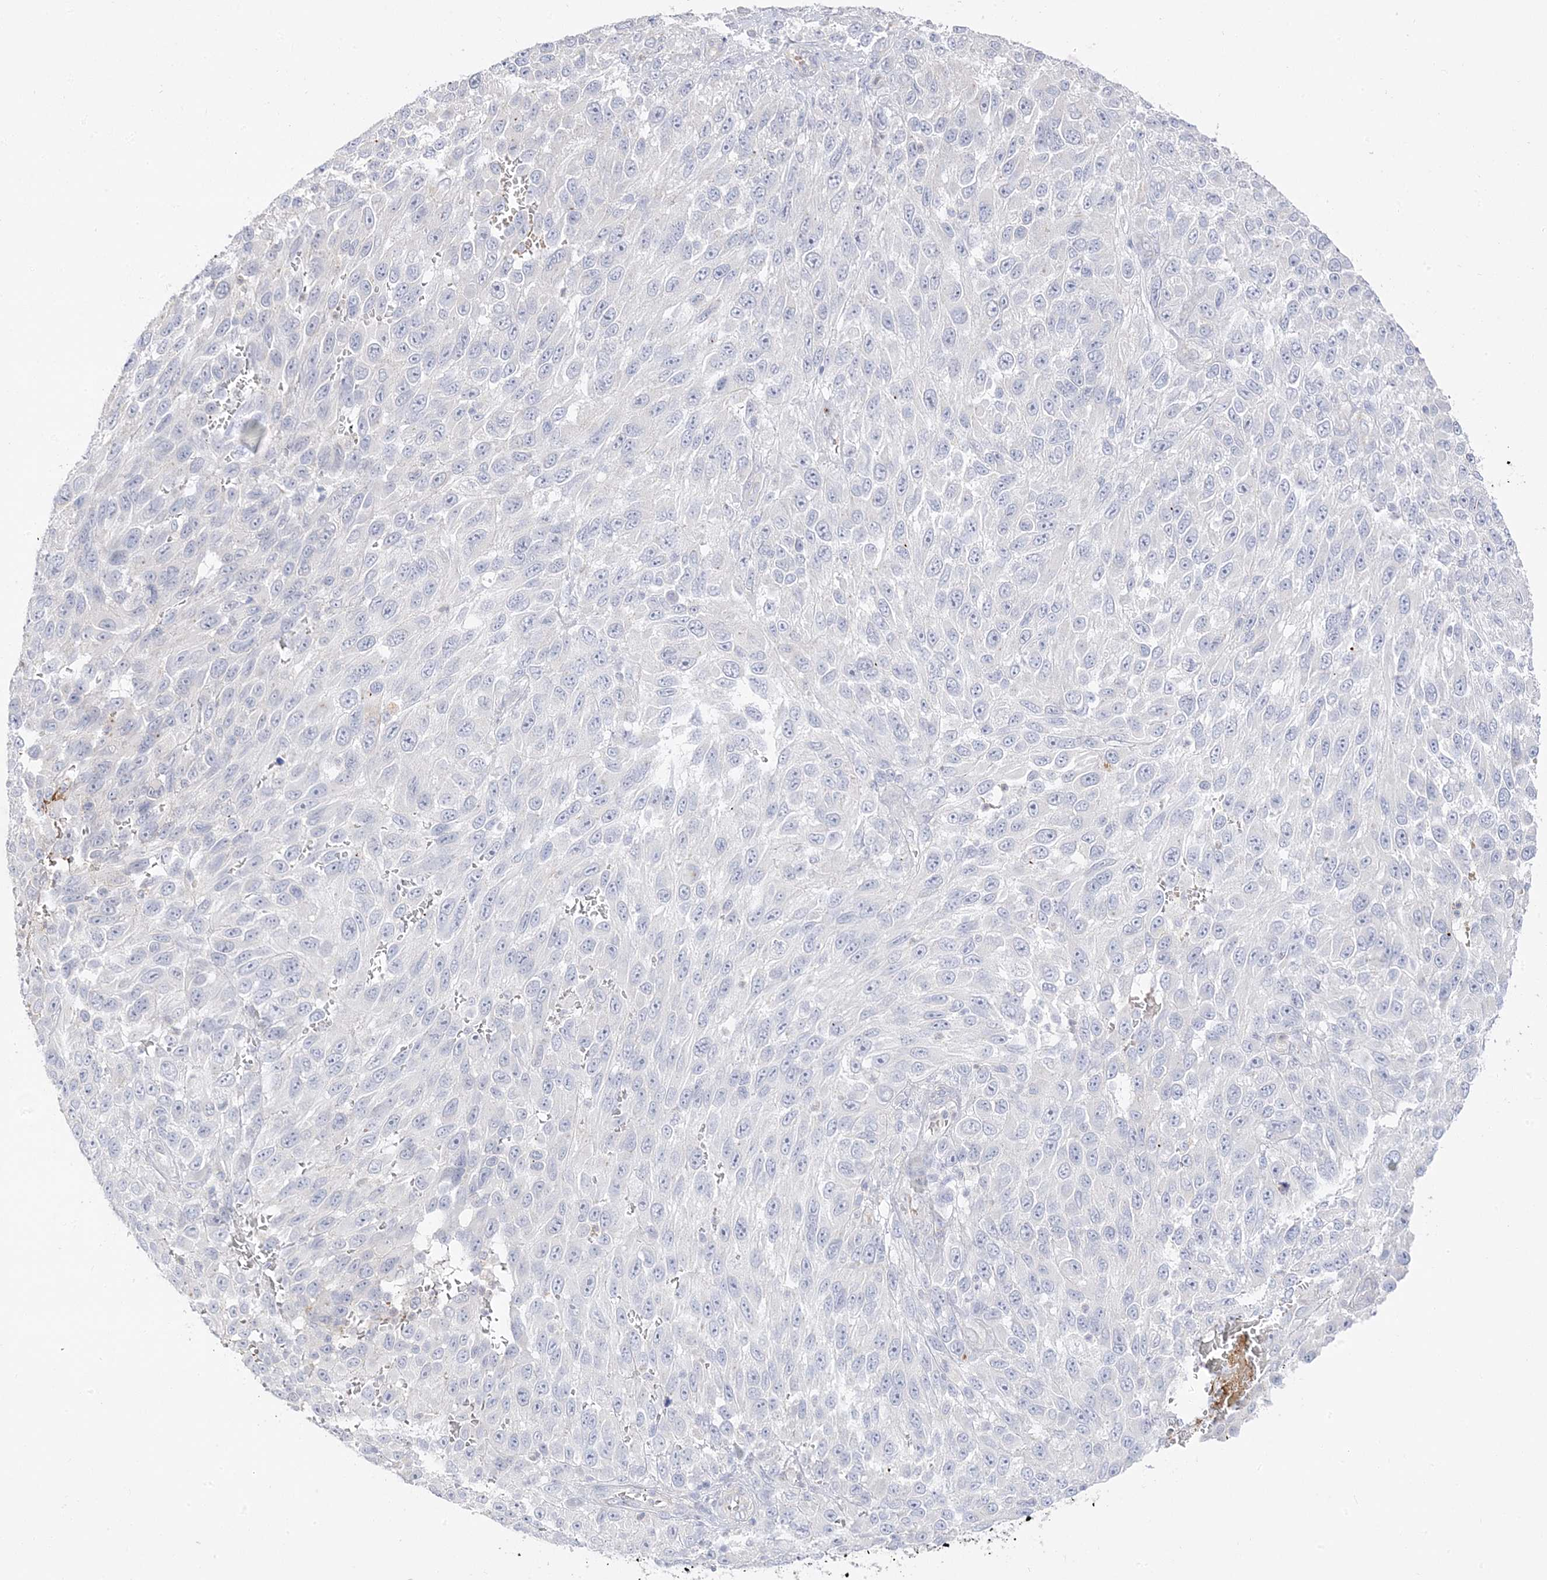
{"staining": {"intensity": "negative", "quantity": "none", "location": "none"}, "tissue": "melanoma", "cell_type": "Tumor cells", "image_type": "cancer", "snomed": [{"axis": "morphology", "description": "Malignant melanoma, NOS"}, {"axis": "topography", "description": "Skin"}], "caption": "IHC micrograph of neoplastic tissue: human malignant melanoma stained with DAB (3,3'-diaminobenzidine) shows no significant protein expression in tumor cells.", "gene": "TRANK1", "patient": {"sex": "female", "age": 96}}